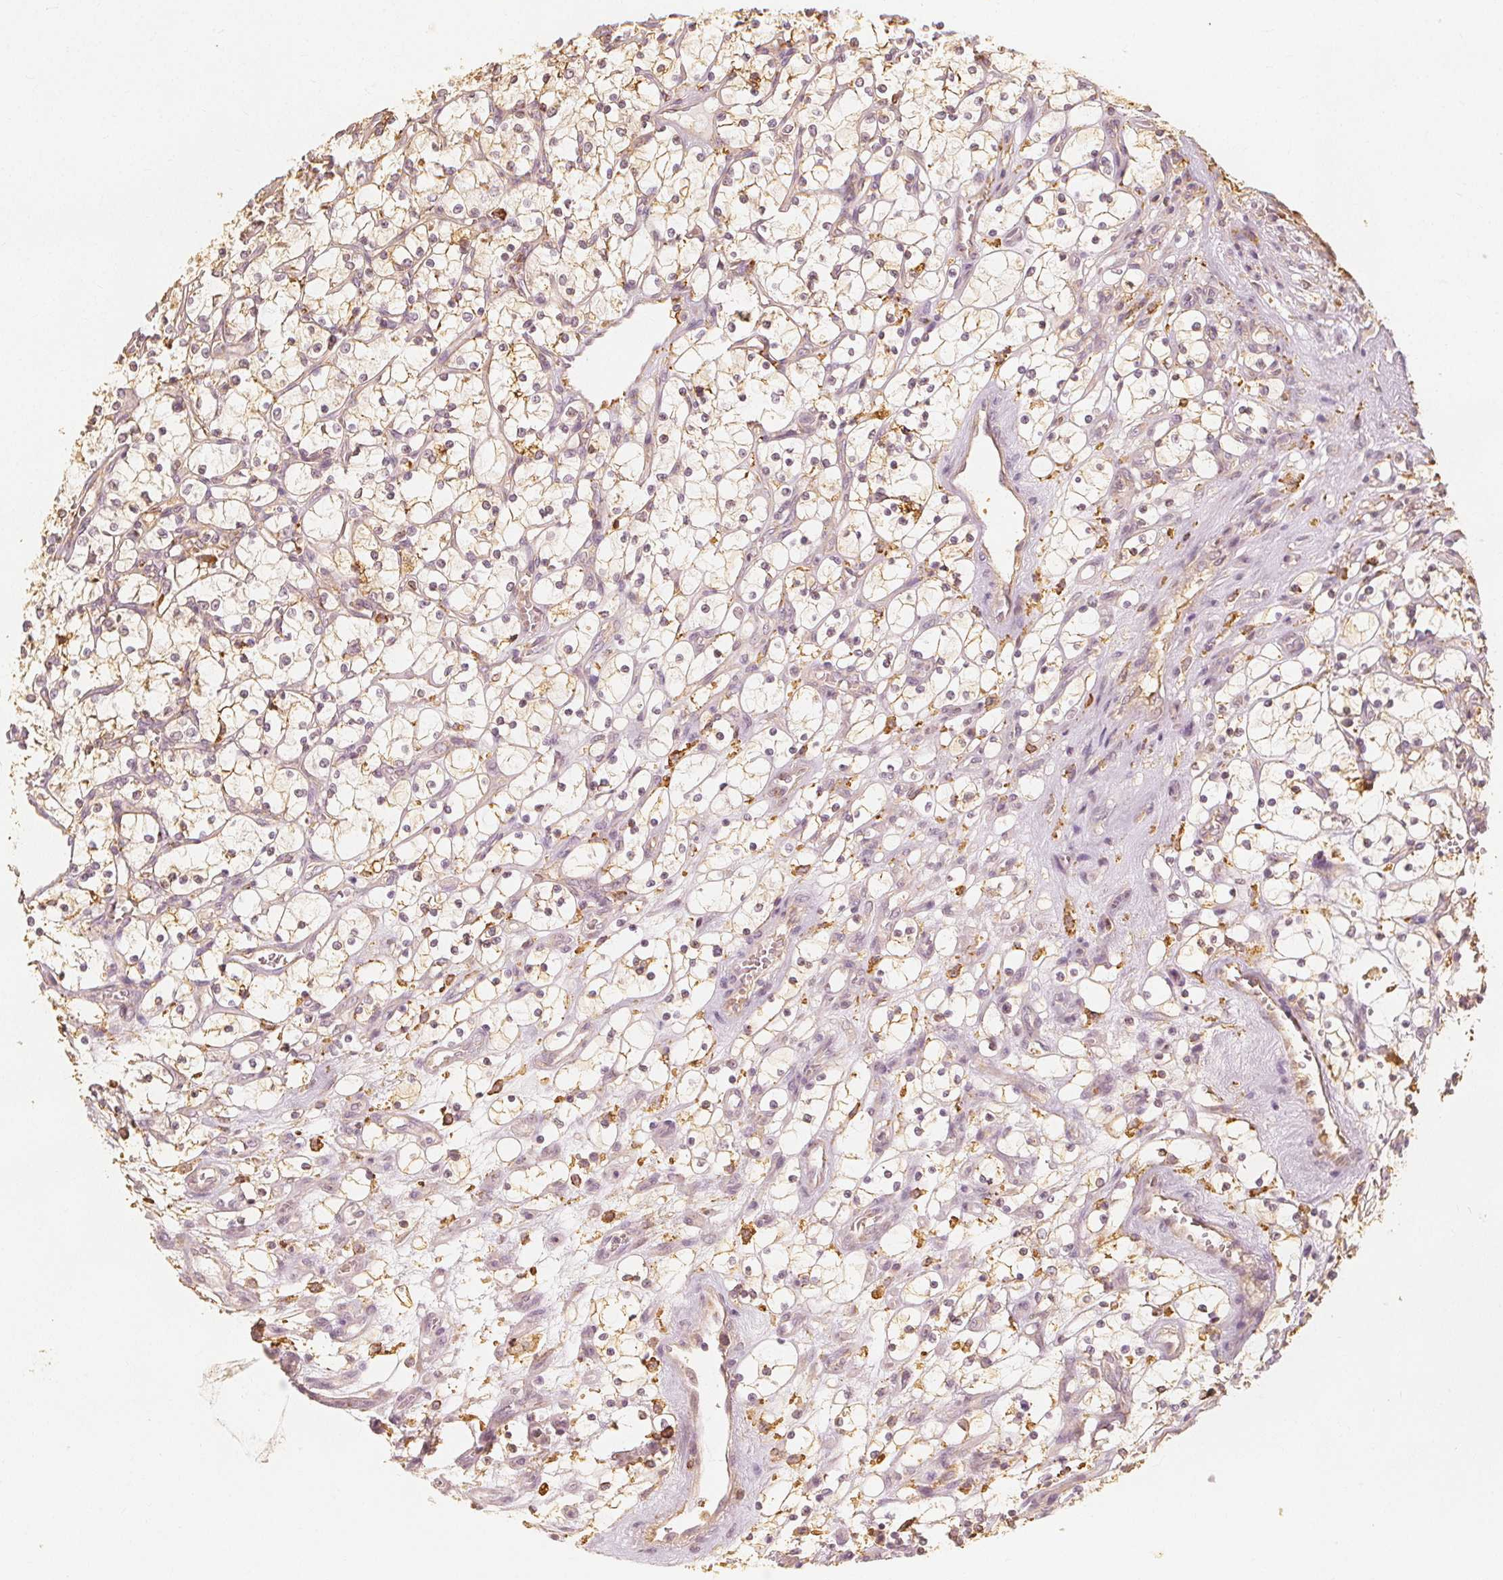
{"staining": {"intensity": "weak", "quantity": "<25%", "location": "cytoplasmic/membranous"}, "tissue": "renal cancer", "cell_type": "Tumor cells", "image_type": "cancer", "snomed": [{"axis": "morphology", "description": "Adenocarcinoma, NOS"}, {"axis": "topography", "description": "Kidney"}], "caption": "DAB immunohistochemical staining of human renal cancer (adenocarcinoma) demonstrates no significant expression in tumor cells.", "gene": "ARHGAP26", "patient": {"sex": "female", "age": 69}}